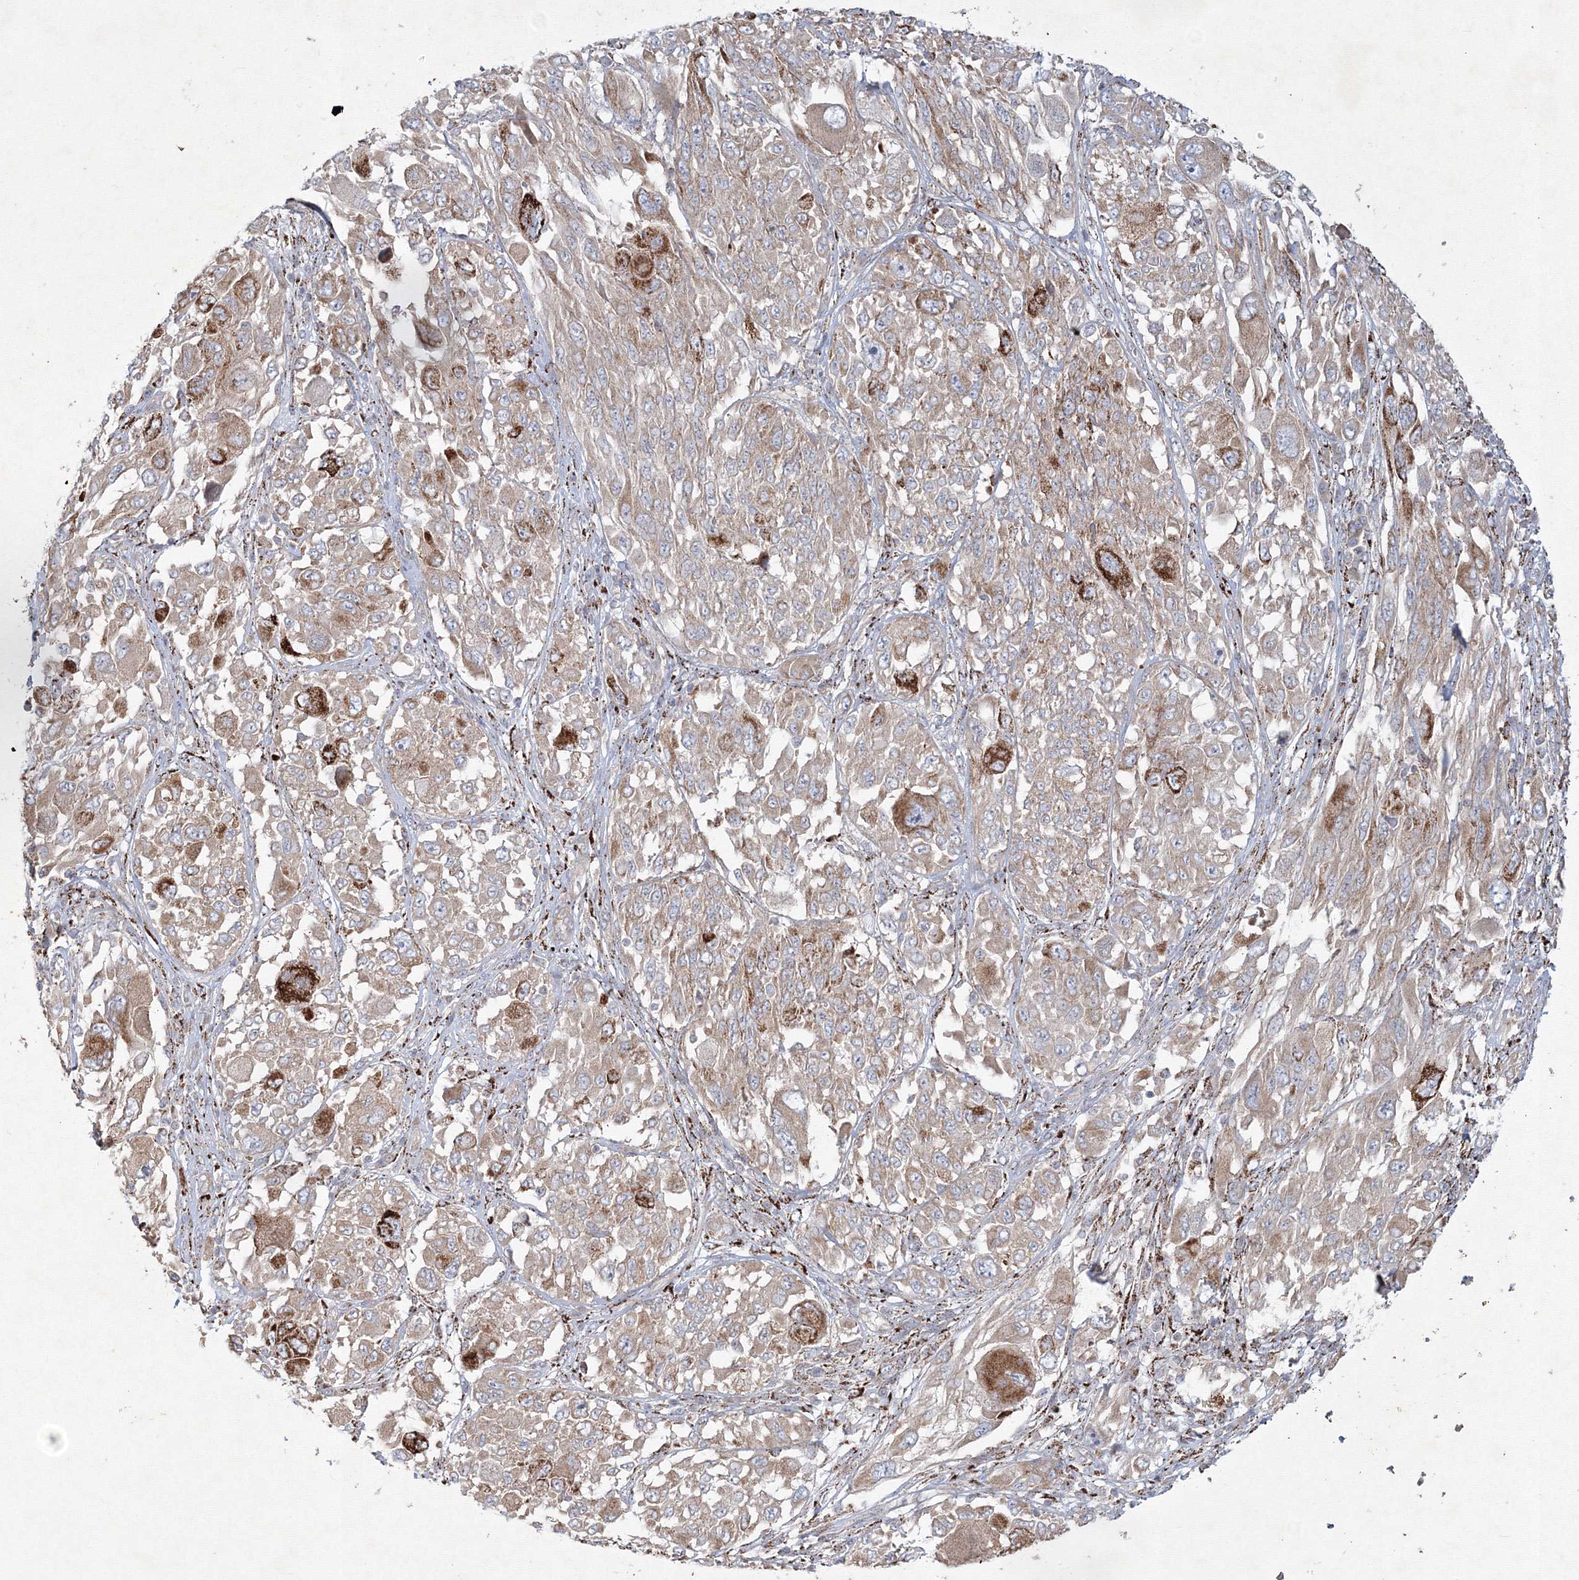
{"staining": {"intensity": "strong", "quantity": "<25%", "location": "cytoplasmic/membranous"}, "tissue": "melanoma", "cell_type": "Tumor cells", "image_type": "cancer", "snomed": [{"axis": "morphology", "description": "Malignant melanoma, NOS"}, {"axis": "topography", "description": "Skin"}], "caption": "Immunohistochemical staining of human malignant melanoma demonstrates strong cytoplasmic/membranous protein staining in about <25% of tumor cells. Using DAB (brown) and hematoxylin (blue) stains, captured at high magnification using brightfield microscopy.", "gene": "WDR49", "patient": {"sex": "female", "age": 91}}